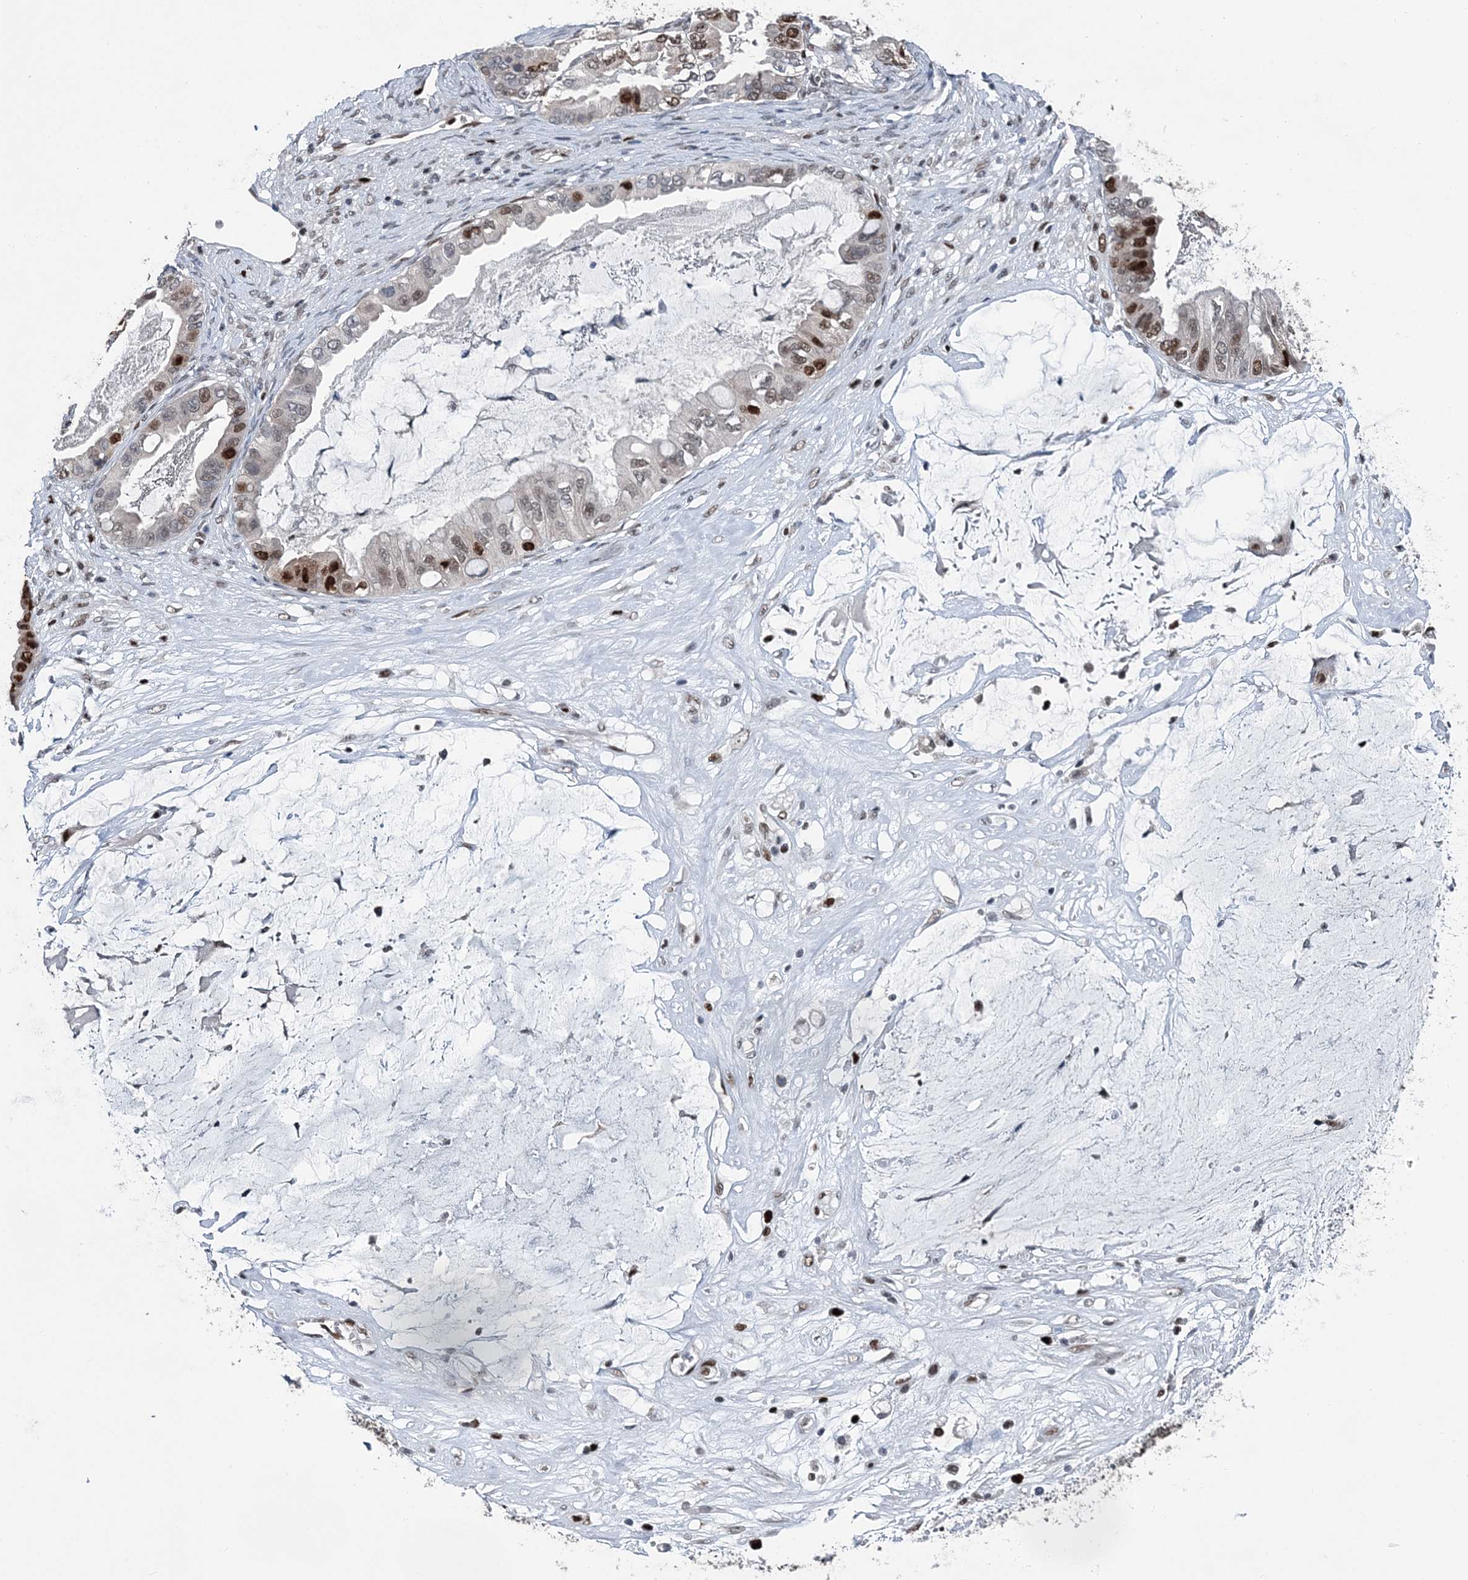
{"staining": {"intensity": "strong", "quantity": "<25%", "location": "nuclear"}, "tissue": "ovarian cancer", "cell_type": "Tumor cells", "image_type": "cancer", "snomed": [{"axis": "morphology", "description": "Cystadenocarcinoma, mucinous, NOS"}, {"axis": "topography", "description": "Ovary"}], "caption": "Tumor cells reveal strong nuclear staining in approximately <25% of cells in ovarian mucinous cystadenocarcinoma.", "gene": "HAT1", "patient": {"sex": "female", "age": 80}}